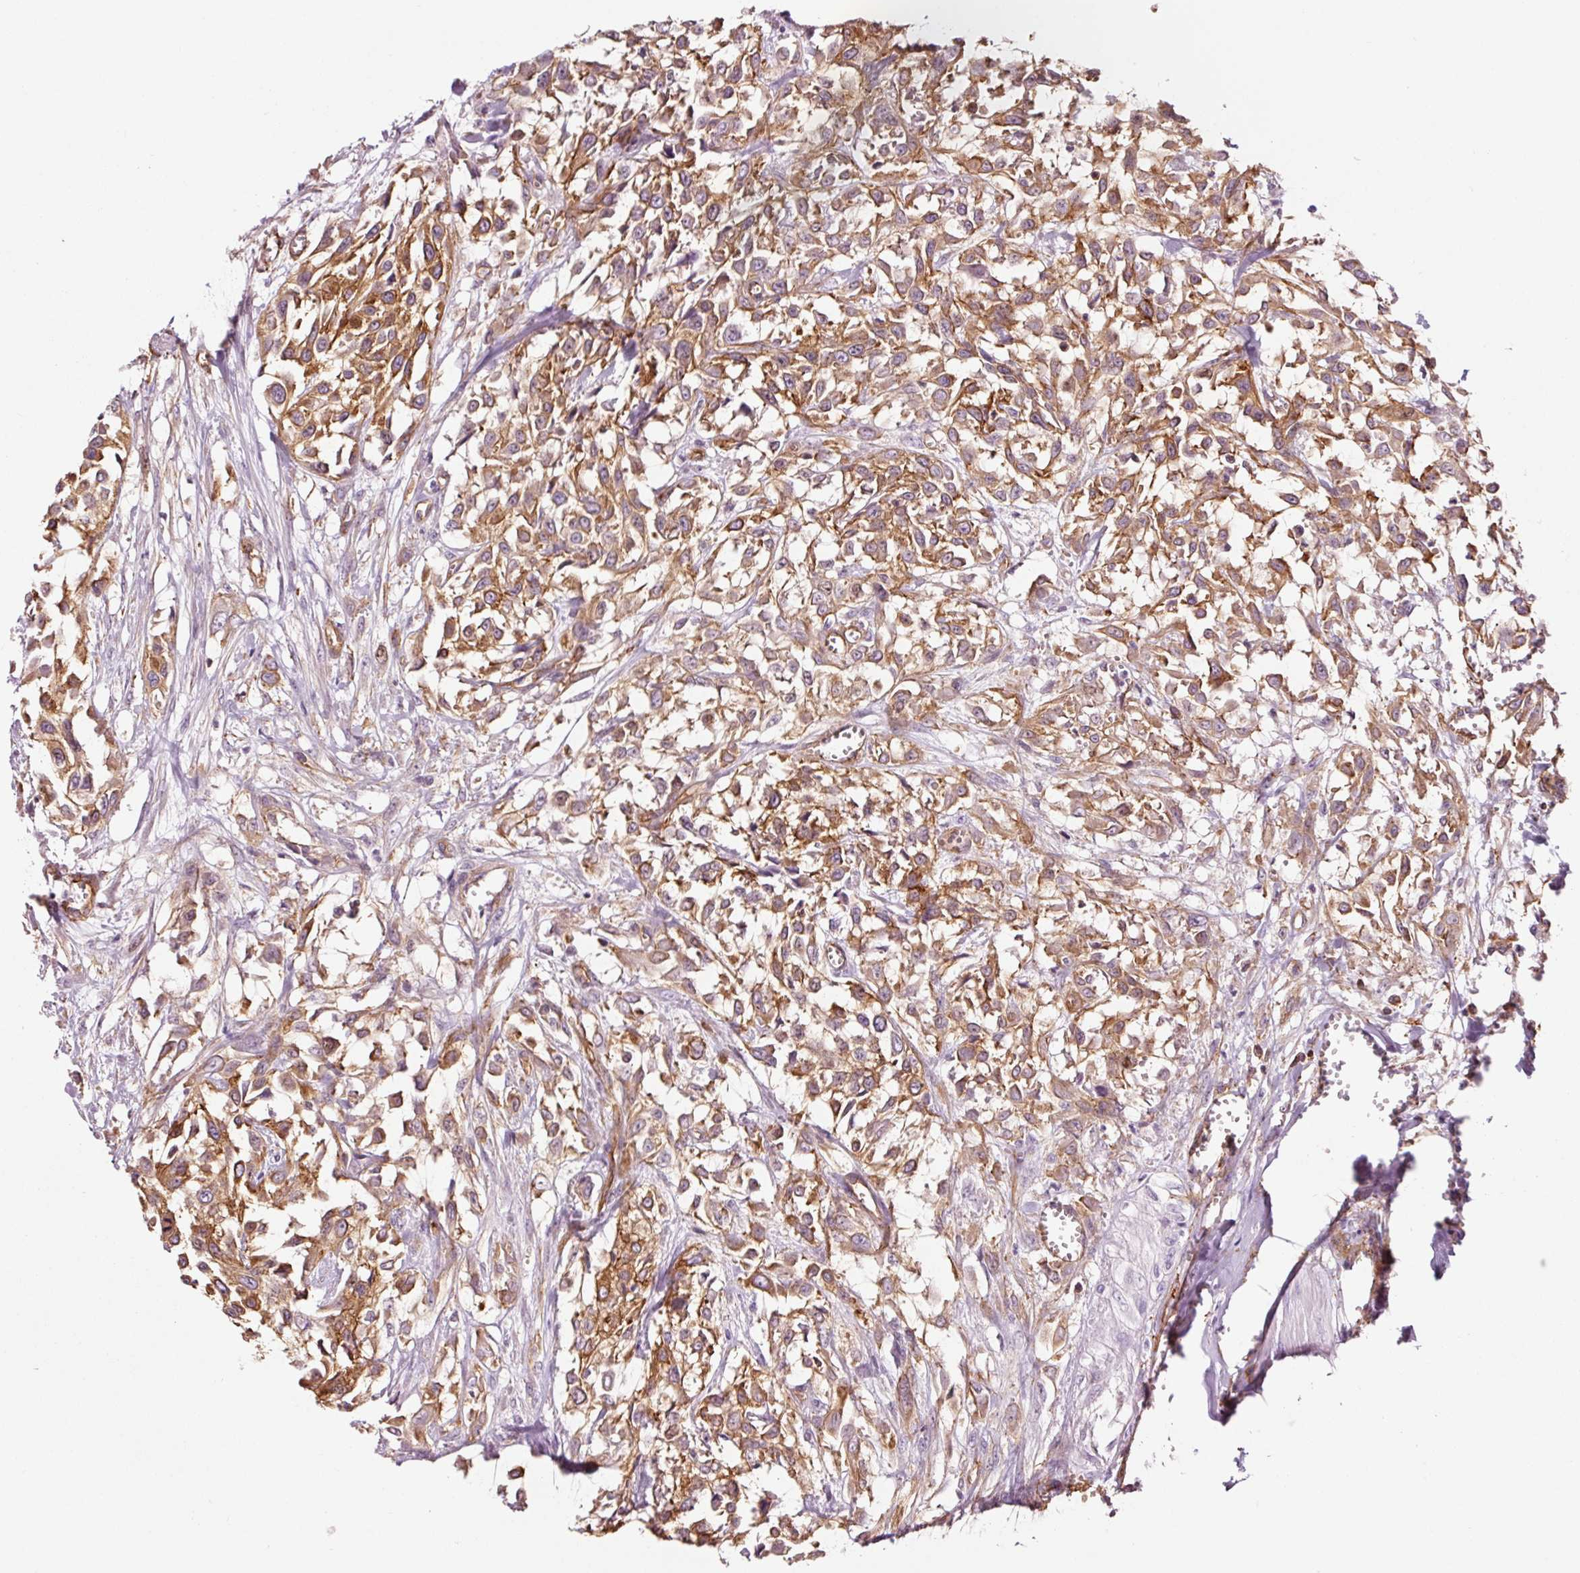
{"staining": {"intensity": "moderate", "quantity": ">75%", "location": "cytoplasmic/membranous"}, "tissue": "urothelial cancer", "cell_type": "Tumor cells", "image_type": "cancer", "snomed": [{"axis": "morphology", "description": "Urothelial carcinoma, High grade"}, {"axis": "topography", "description": "Urinary bladder"}], "caption": "Moderate cytoplasmic/membranous staining for a protein is present in about >75% of tumor cells of high-grade urothelial carcinoma using immunohistochemistry.", "gene": "ADD3", "patient": {"sex": "male", "age": 57}}